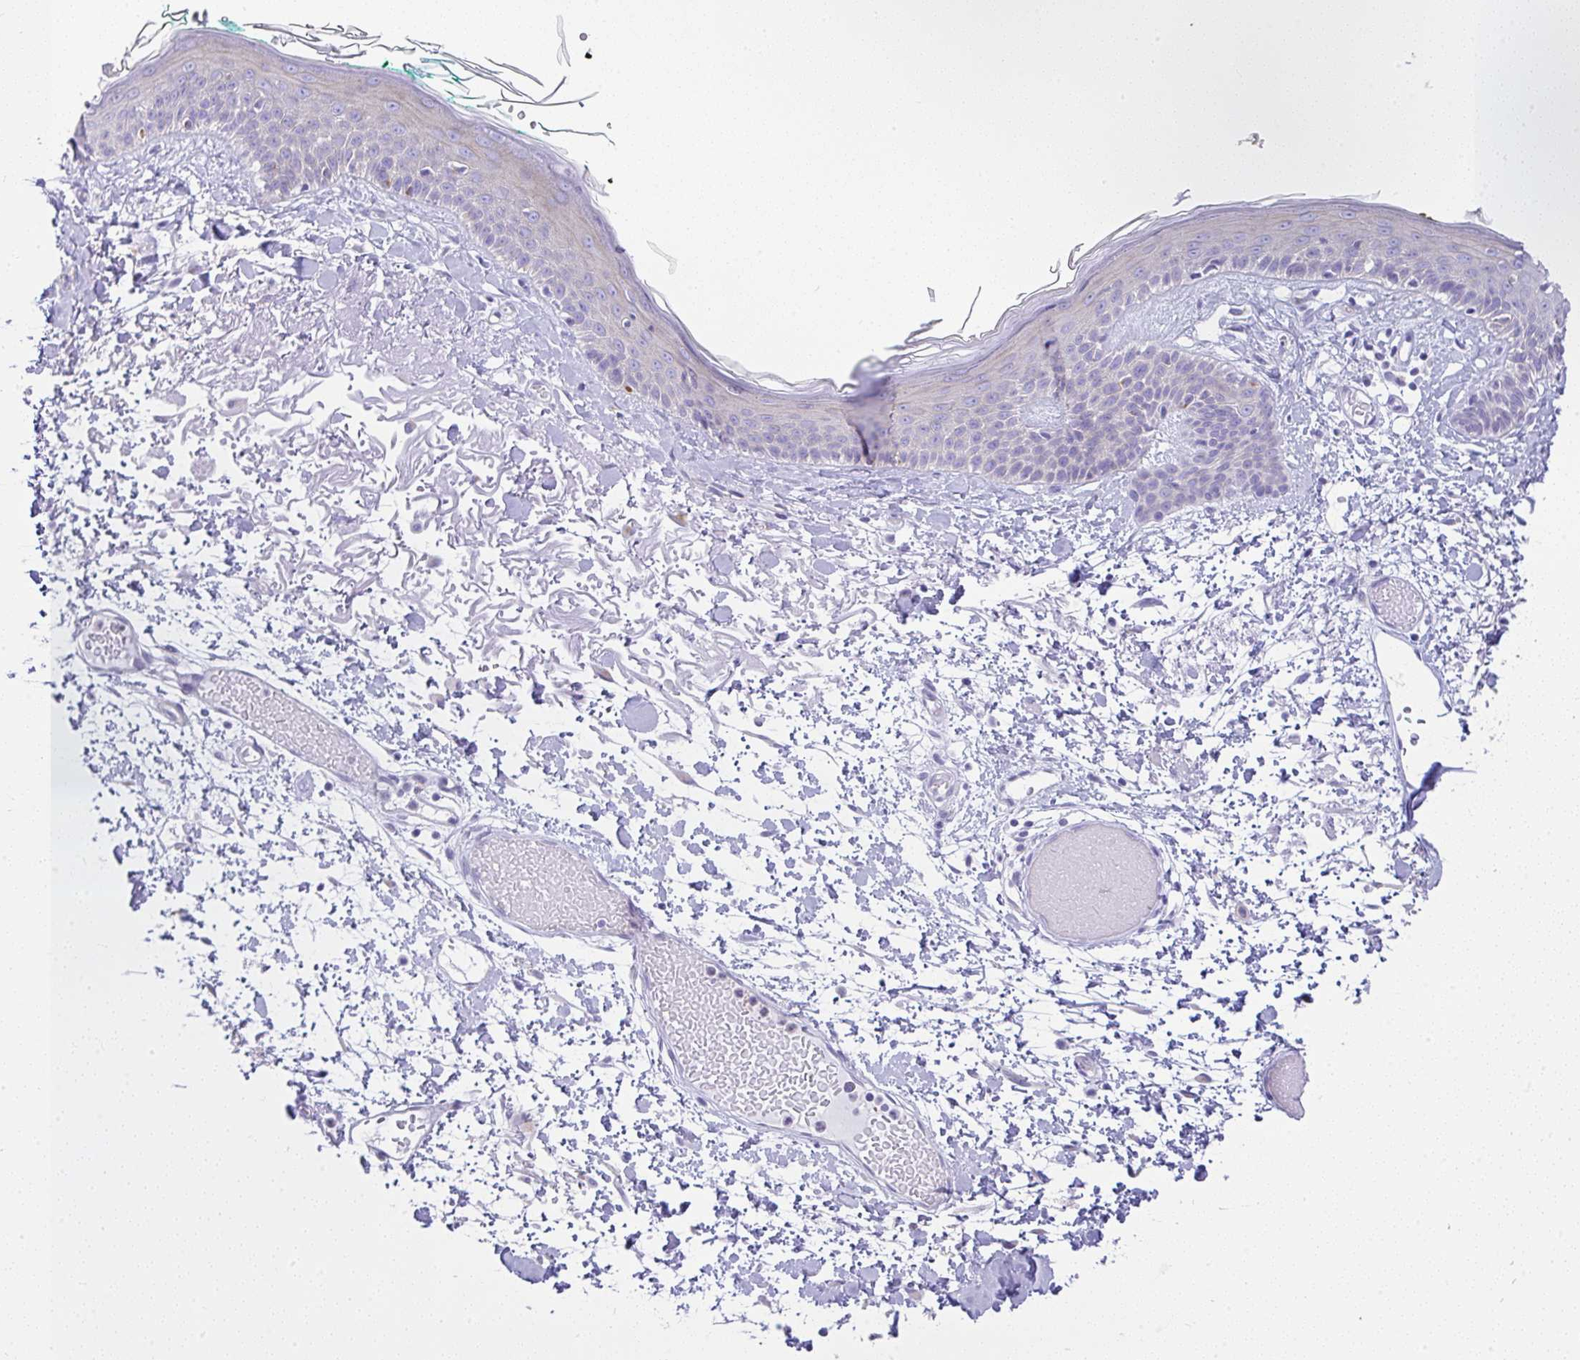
{"staining": {"intensity": "negative", "quantity": "none", "location": "none"}, "tissue": "skin", "cell_type": "Fibroblasts", "image_type": "normal", "snomed": [{"axis": "morphology", "description": "Normal tissue, NOS"}, {"axis": "topography", "description": "Skin"}], "caption": "Protein analysis of normal skin demonstrates no significant positivity in fibroblasts.", "gene": "FAM177A1", "patient": {"sex": "male", "age": 79}}